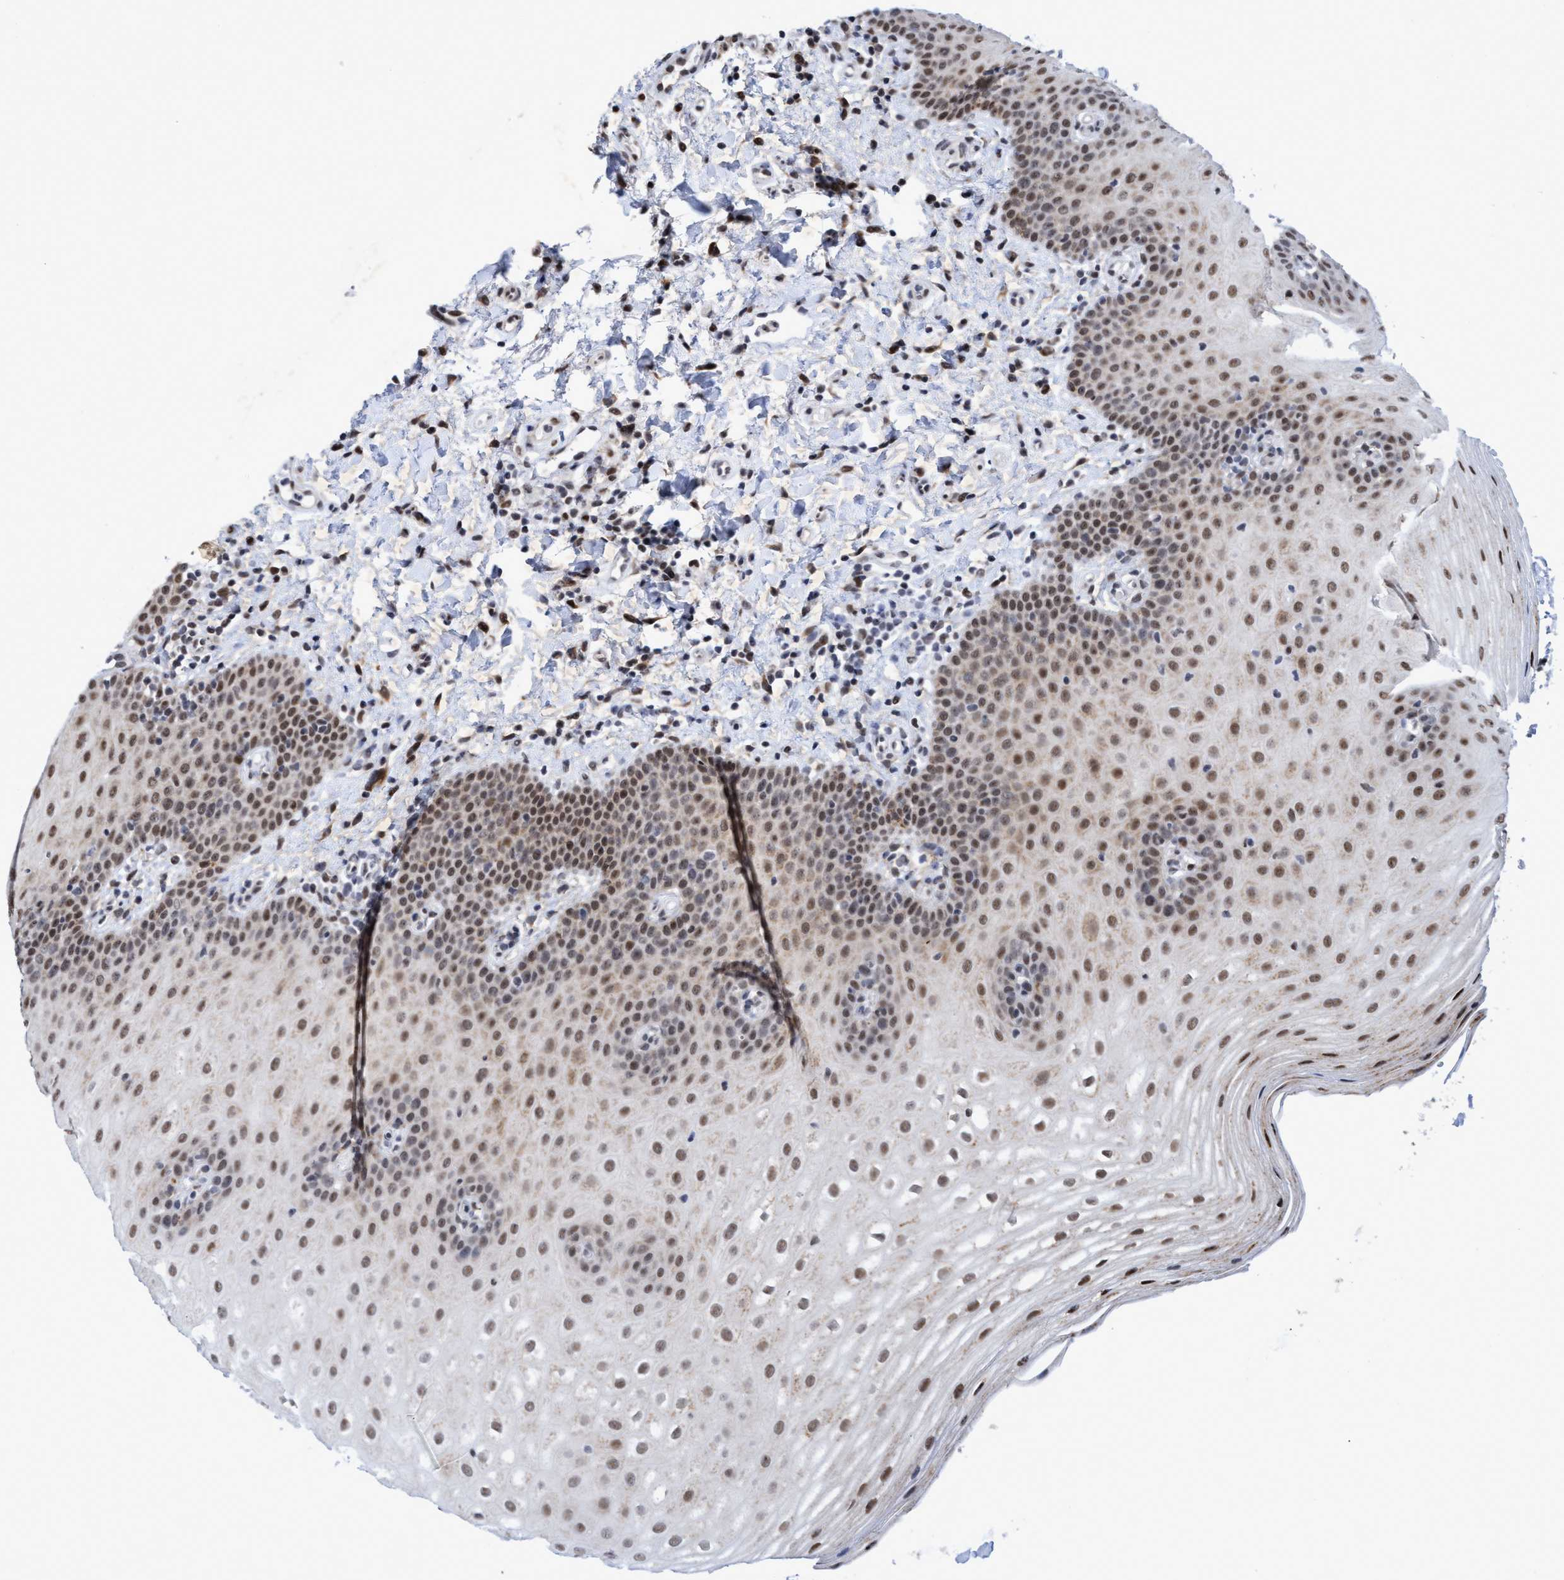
{"staining": {"intensity": "moderate", "quantity": ">75%", "location": "nuclear"}, "tissue": "oral mucosa", "cell_type": "Squamous epithelial cells", "image_type": "normal", "snomed": [{"axis": "morphology", "description": "Normal tissue, NOS"}, {"axis": "topography", "description": "Skin"}, {"axis": "topography", "description": "Oral tissue"}], "caption": "Protein staining reveals moderate nuclear positivity in about >75% of squamous epithelial cells in benign oral mucosa. Ihc stains the protein of interest in brown and the nuclei are stained blue.", "gene": "GLT6D1", "patient": {"sex": "male", "age": 84}}